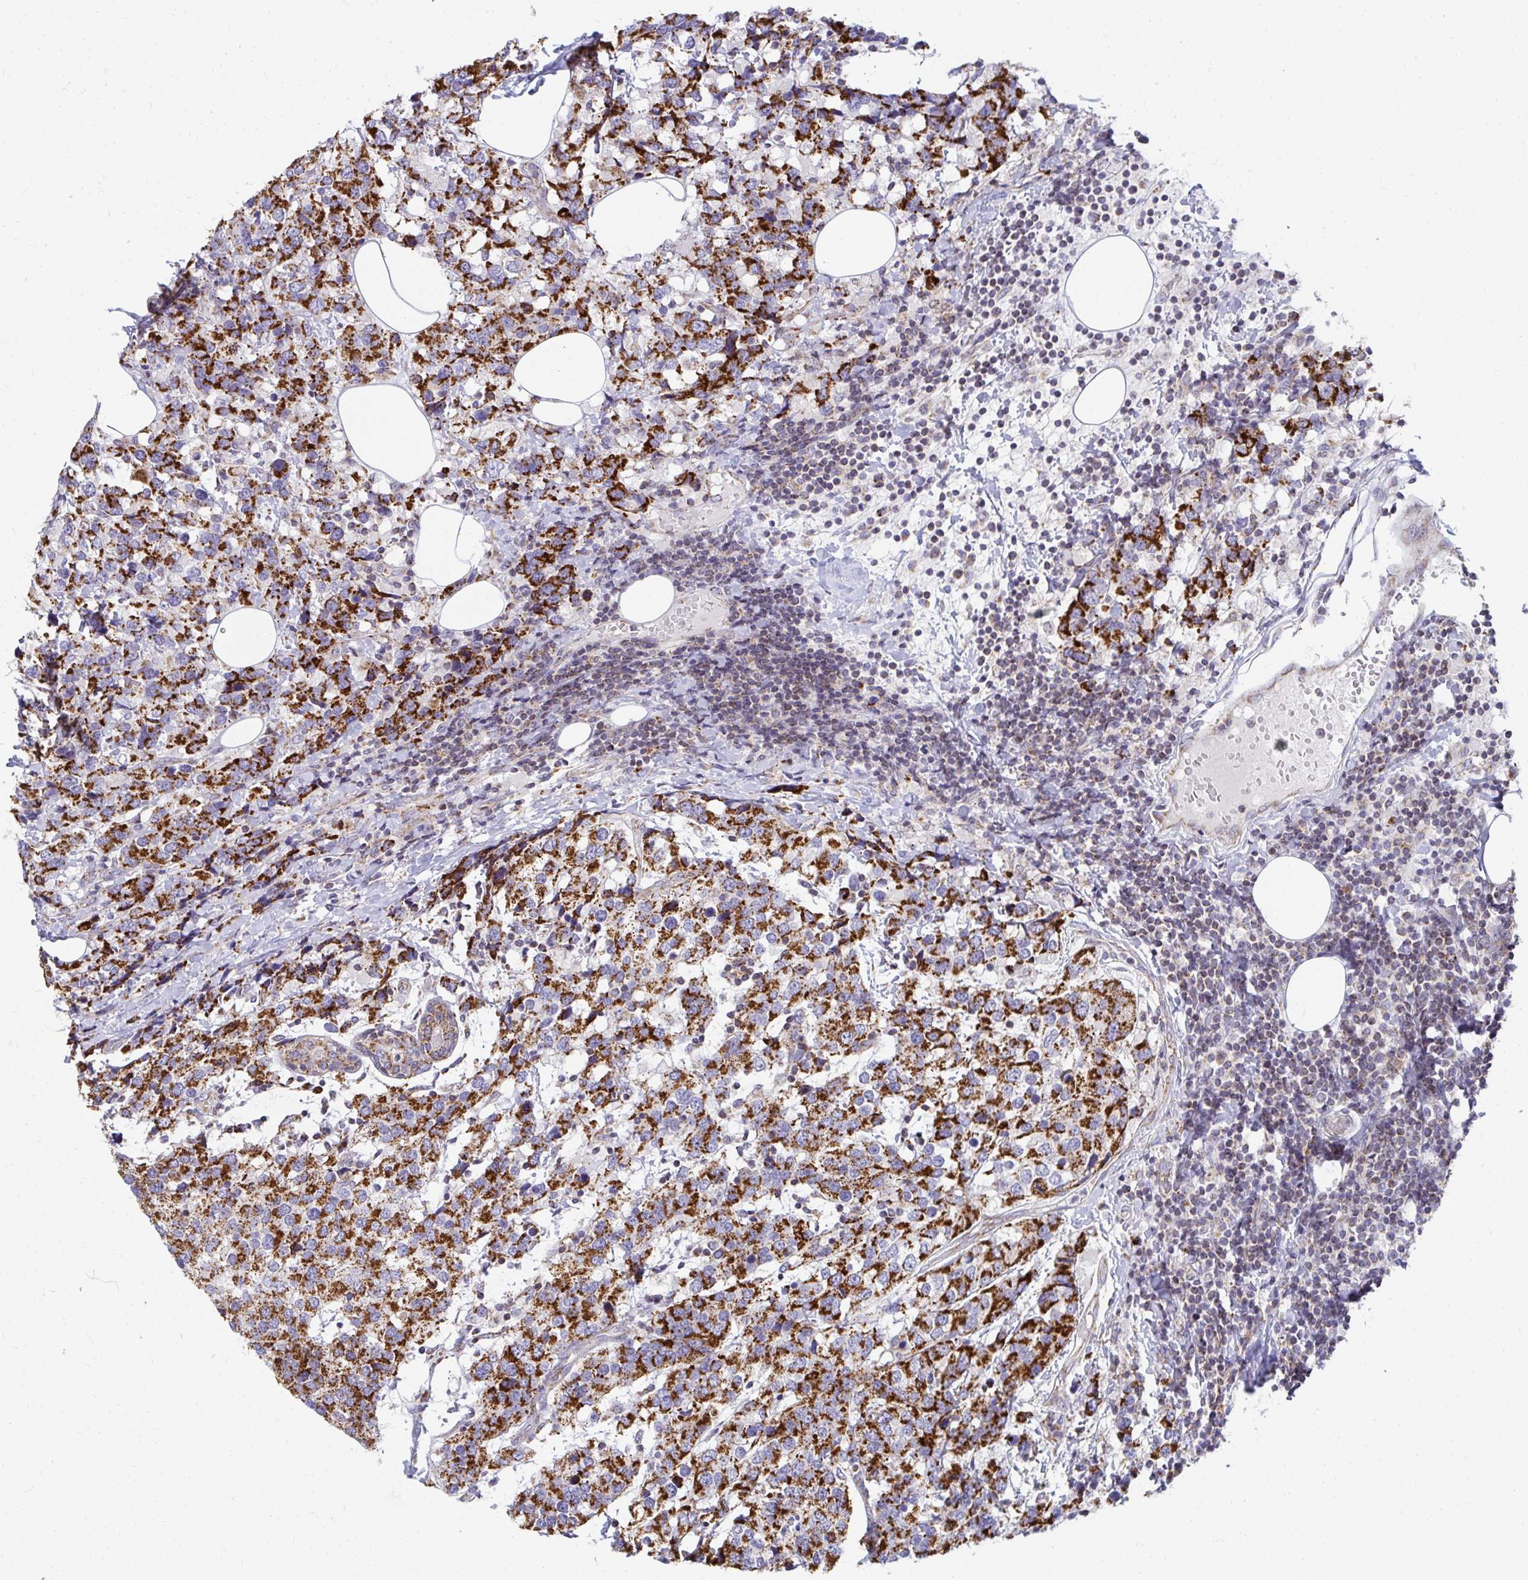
{"staining": {"intensity": "strong", "quantity": ">75%", "location": "cytoplasmic/membranous"}, "tissue": "breast cancer", "cell_type": "Tumor cells", "image_type": "cancer", "snomed": [{"axis": "morphology", "description": "Lobular carcinoma"}, {"axis": "topography", "description": "Breast"}], "caption": "A brown stain labels strong cytoplasmic/membranous positivity of a protein in breast cancer tumor cells. Using DAB (brown) and hematoxylin (blue) stains, captured at high magnification using brightfield microscopy.", "gene": "EXOC5", "patient": {"sex": "female", "age": 59}}